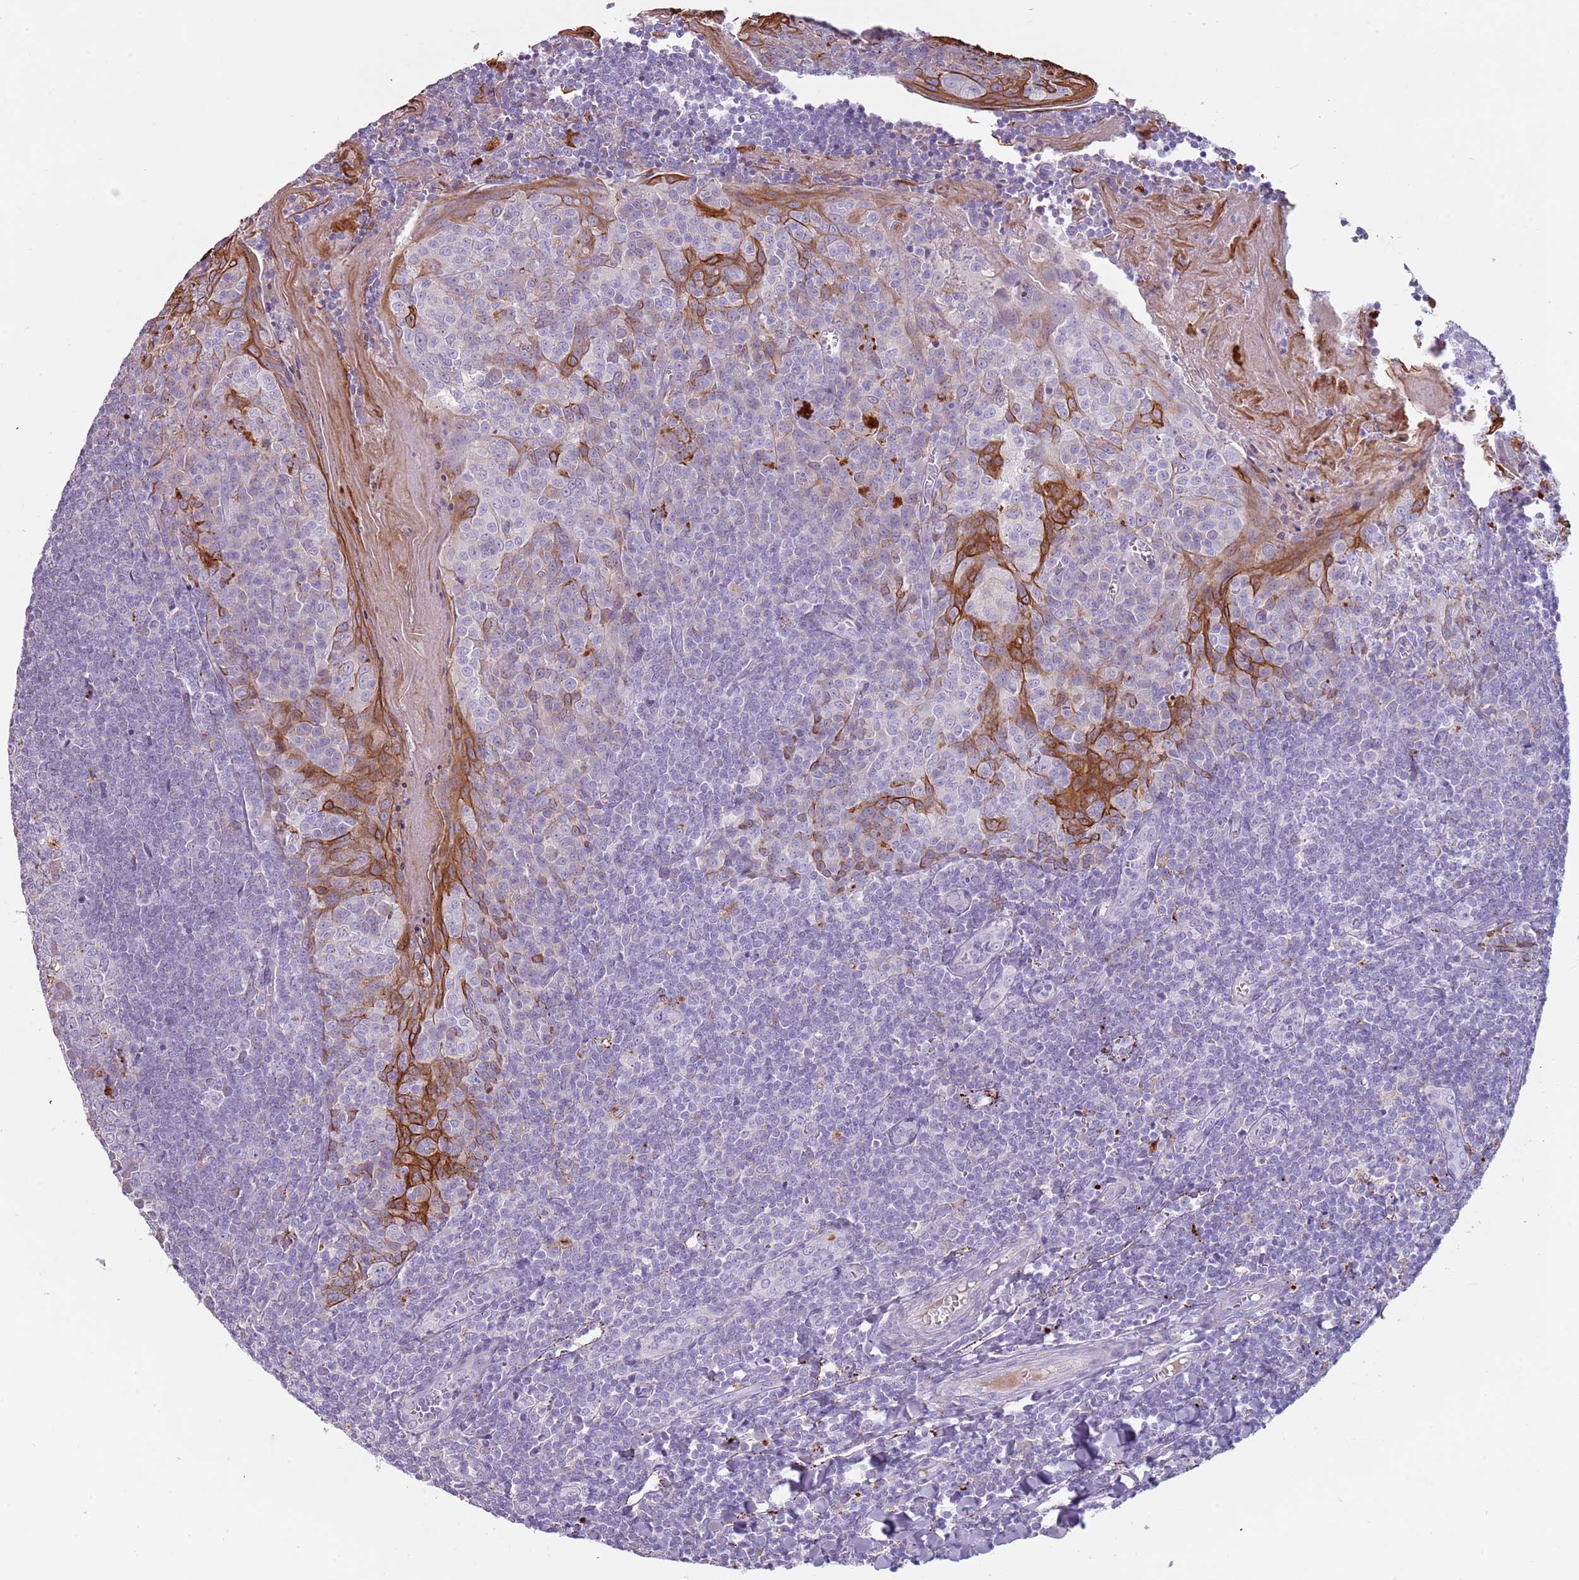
{"staining": {"intensity": "negative", "quantity": "none", "location": "none"}, "tissue": "tonsil", "cell_type": "Germinal center cells", "image_type": "normal", "snomed": [{"axis": "morphology", "description": "Normal tissue, NOS"}, {"axis": "topography", "description": "Tonsil"}], "caption": "There is no significant positivity in germinal center cells of tonsil. (Stains: DAB (3,3'-diaminobenzidine) immunohistochemistry (IHC) with hematoxylin counter stain, Microscopy: brightfield microscopy at high magnification).", "gene": "NWD2", "patient": {"sex": "male", "age": 27}}